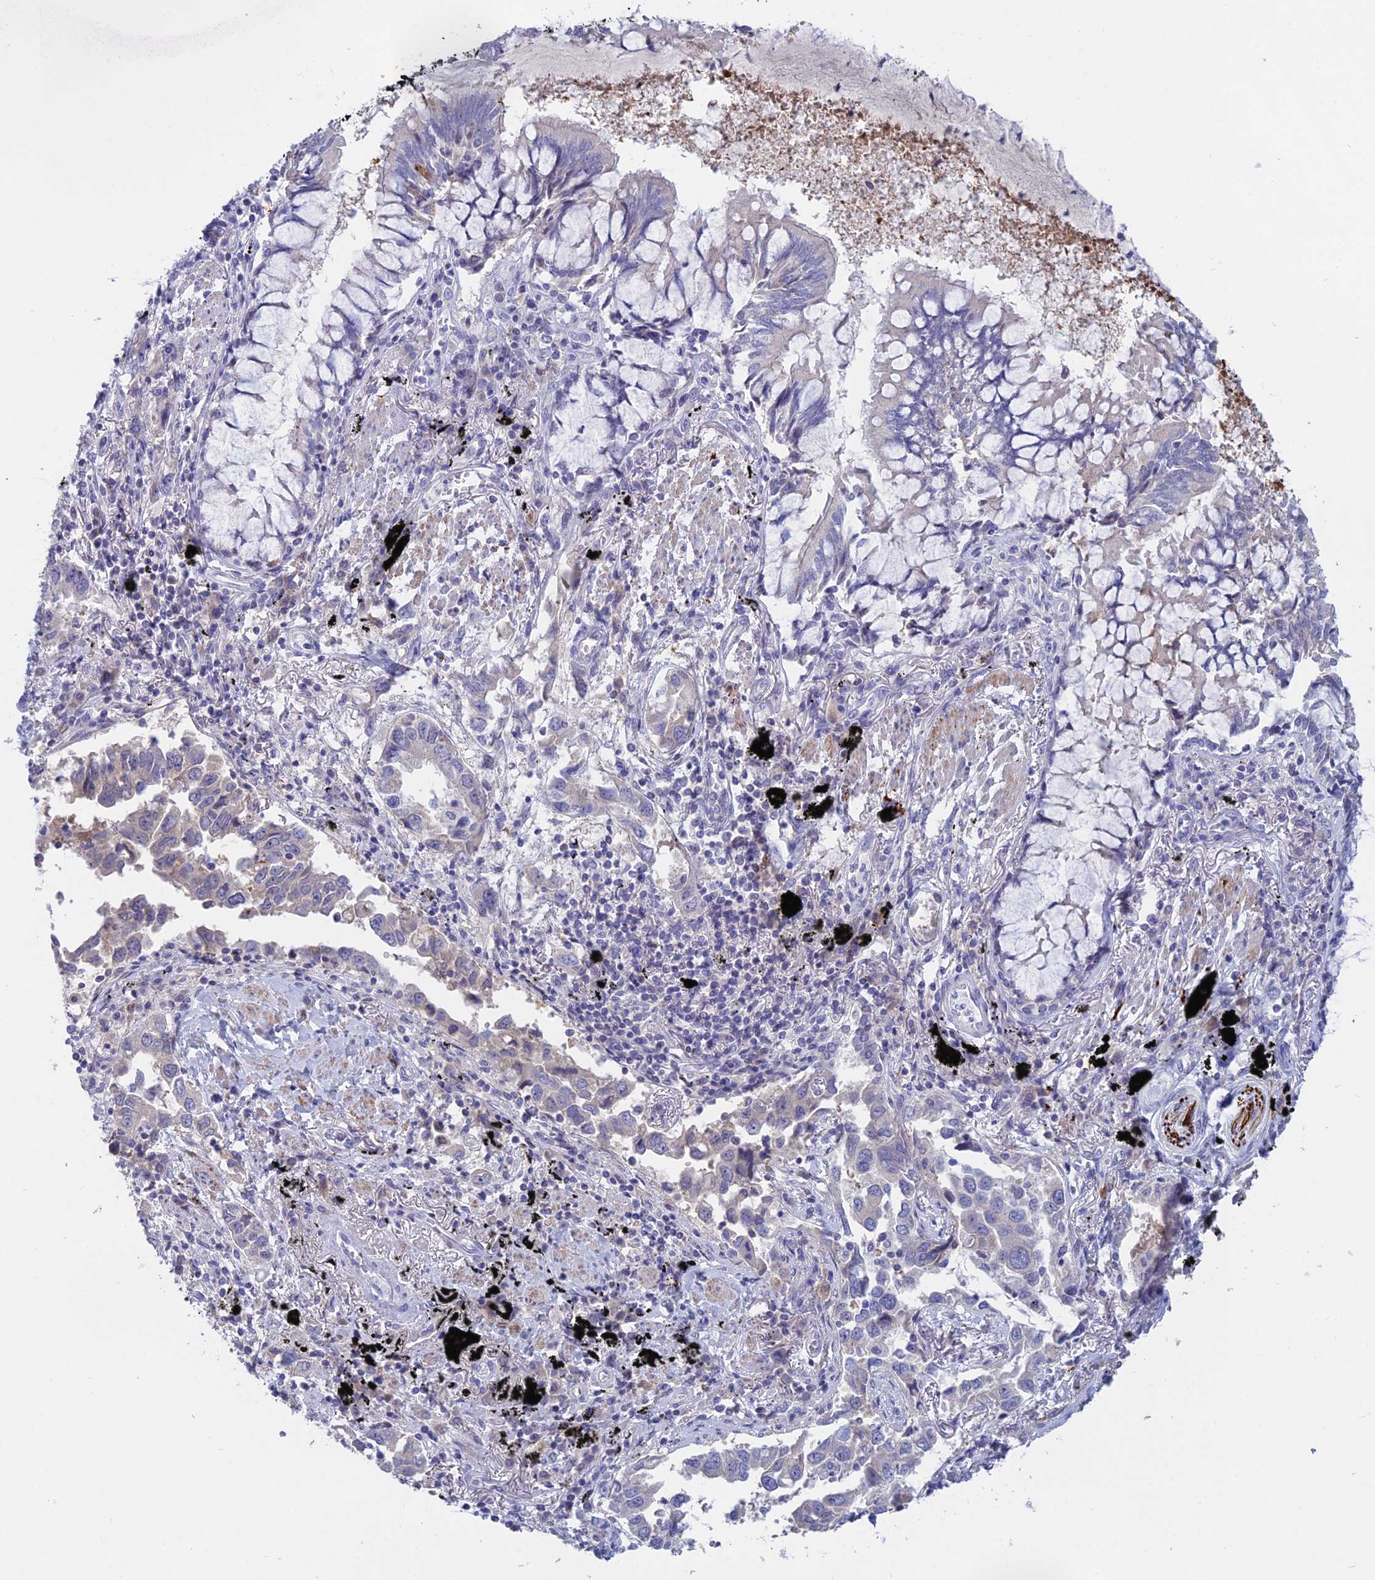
{"staining": {"intensity": "negative", "quantity": "none", "location": "none"}, "tissue": "lung cancer", "cell_type": "Tumor cells", "image_type": "cancer", "snomed": [{"axis": "morphology", "description": "Adenocarcinoma, NOS"}, {"axis": "topography", "description": "Lung"}], "caption": "Immunohistochemistry of adenocarcinoma (lung) exhibits no staining in tumor cells. (DAB immunohistochemistry, high magnification).", "gene": "XPO7", "patient": {"sex": "male", "age": 67}}